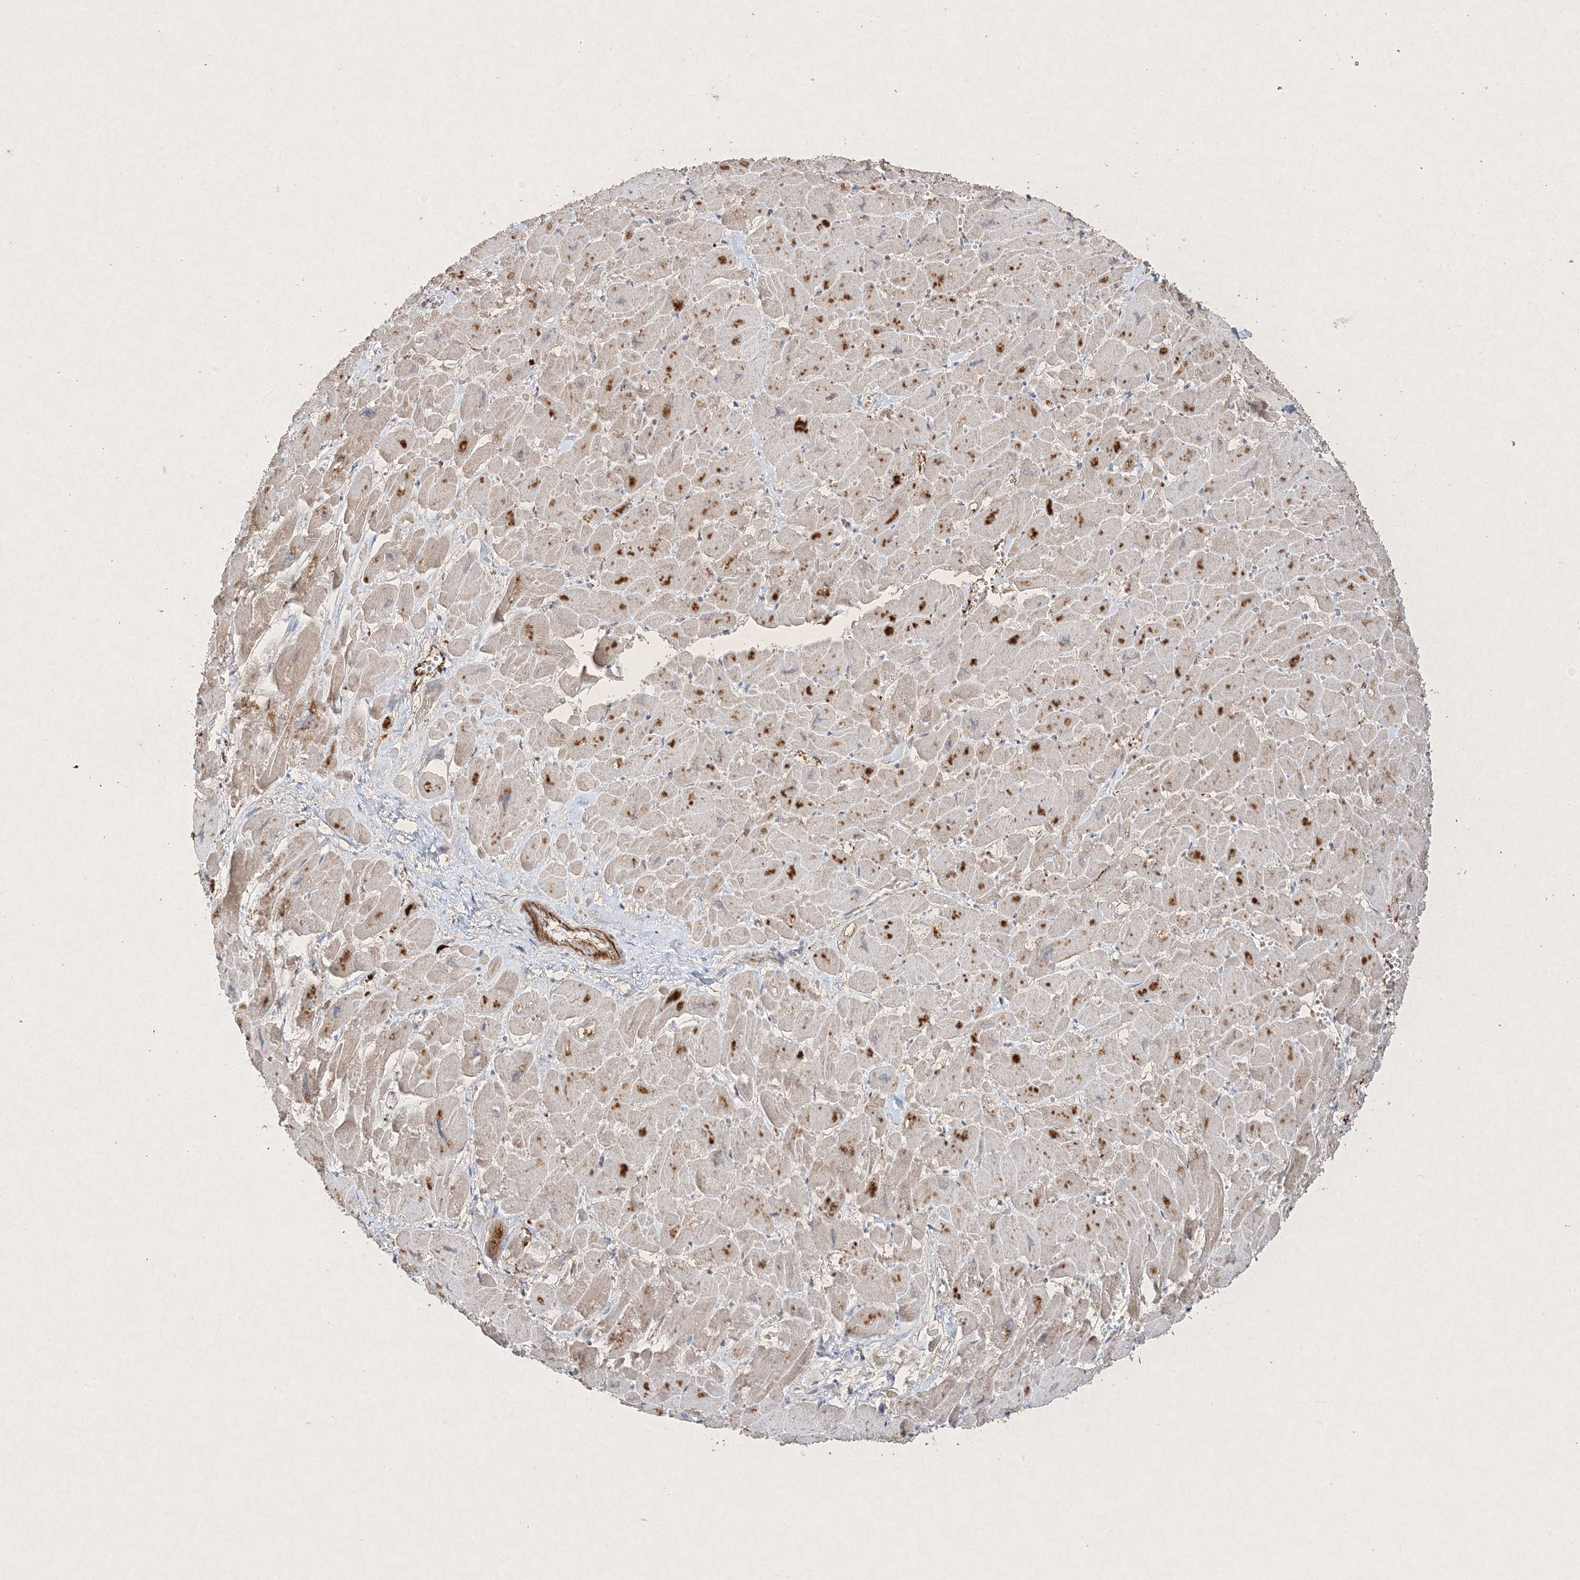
{"staining": {"intensity": "strong", "quantity": "25%-75%", "location": "cytoplasmic/membranous"}, "tissue": "heart muscle", "cell_type": "Cardiomyocytes", "image_type": "normal", "snomed": [{"axis": "morphology", "description": "Normal tissue, NOS"}, {"axis": "topography", "description": "Heart"}], "caption": "Heart muscle stained for a protein reveals strong cytoplasmic/membranous positivity in cardiomyocytes.", "gene": "PRSS36", "patient": {"sex": "male", "age": 54}}